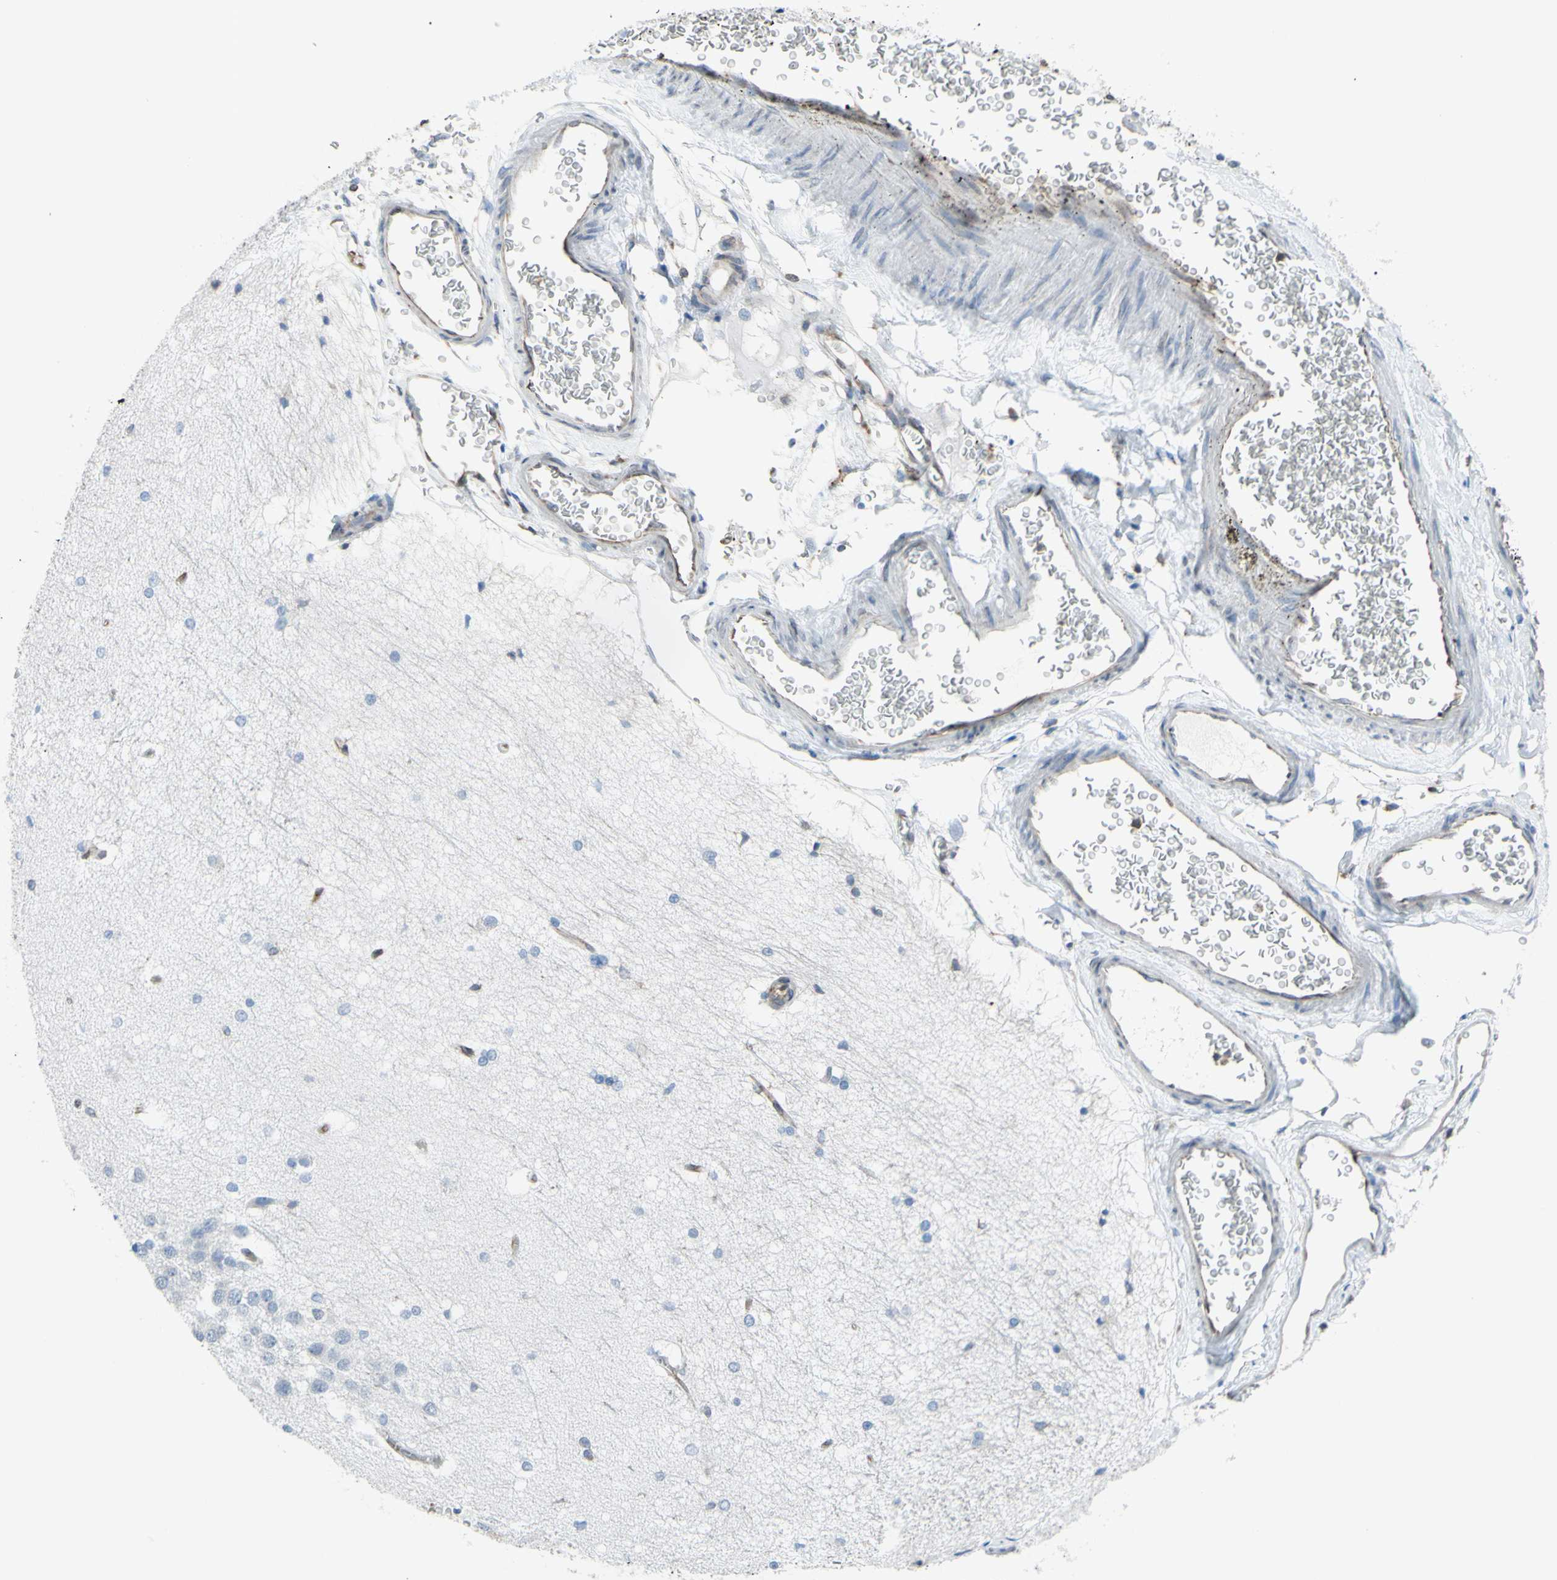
{"staining": {"intensity": "negative", "quantity": "none", "location": "none"}, "tissue": "hippocampus", "cell_type": "Glial cells", "image_type": "normal", "snomed": [{"axis": "morphology", "description": "Normal tissue, NOS"}, {"axis": "topography", "description": "Hippocampus"}], "caption": "Glial cells are negative for protein expression in benign human hippocampus. Nuclei are stained in blue.", "gene": "MGST2", "patient": {"sex": "female", "age": 19}}